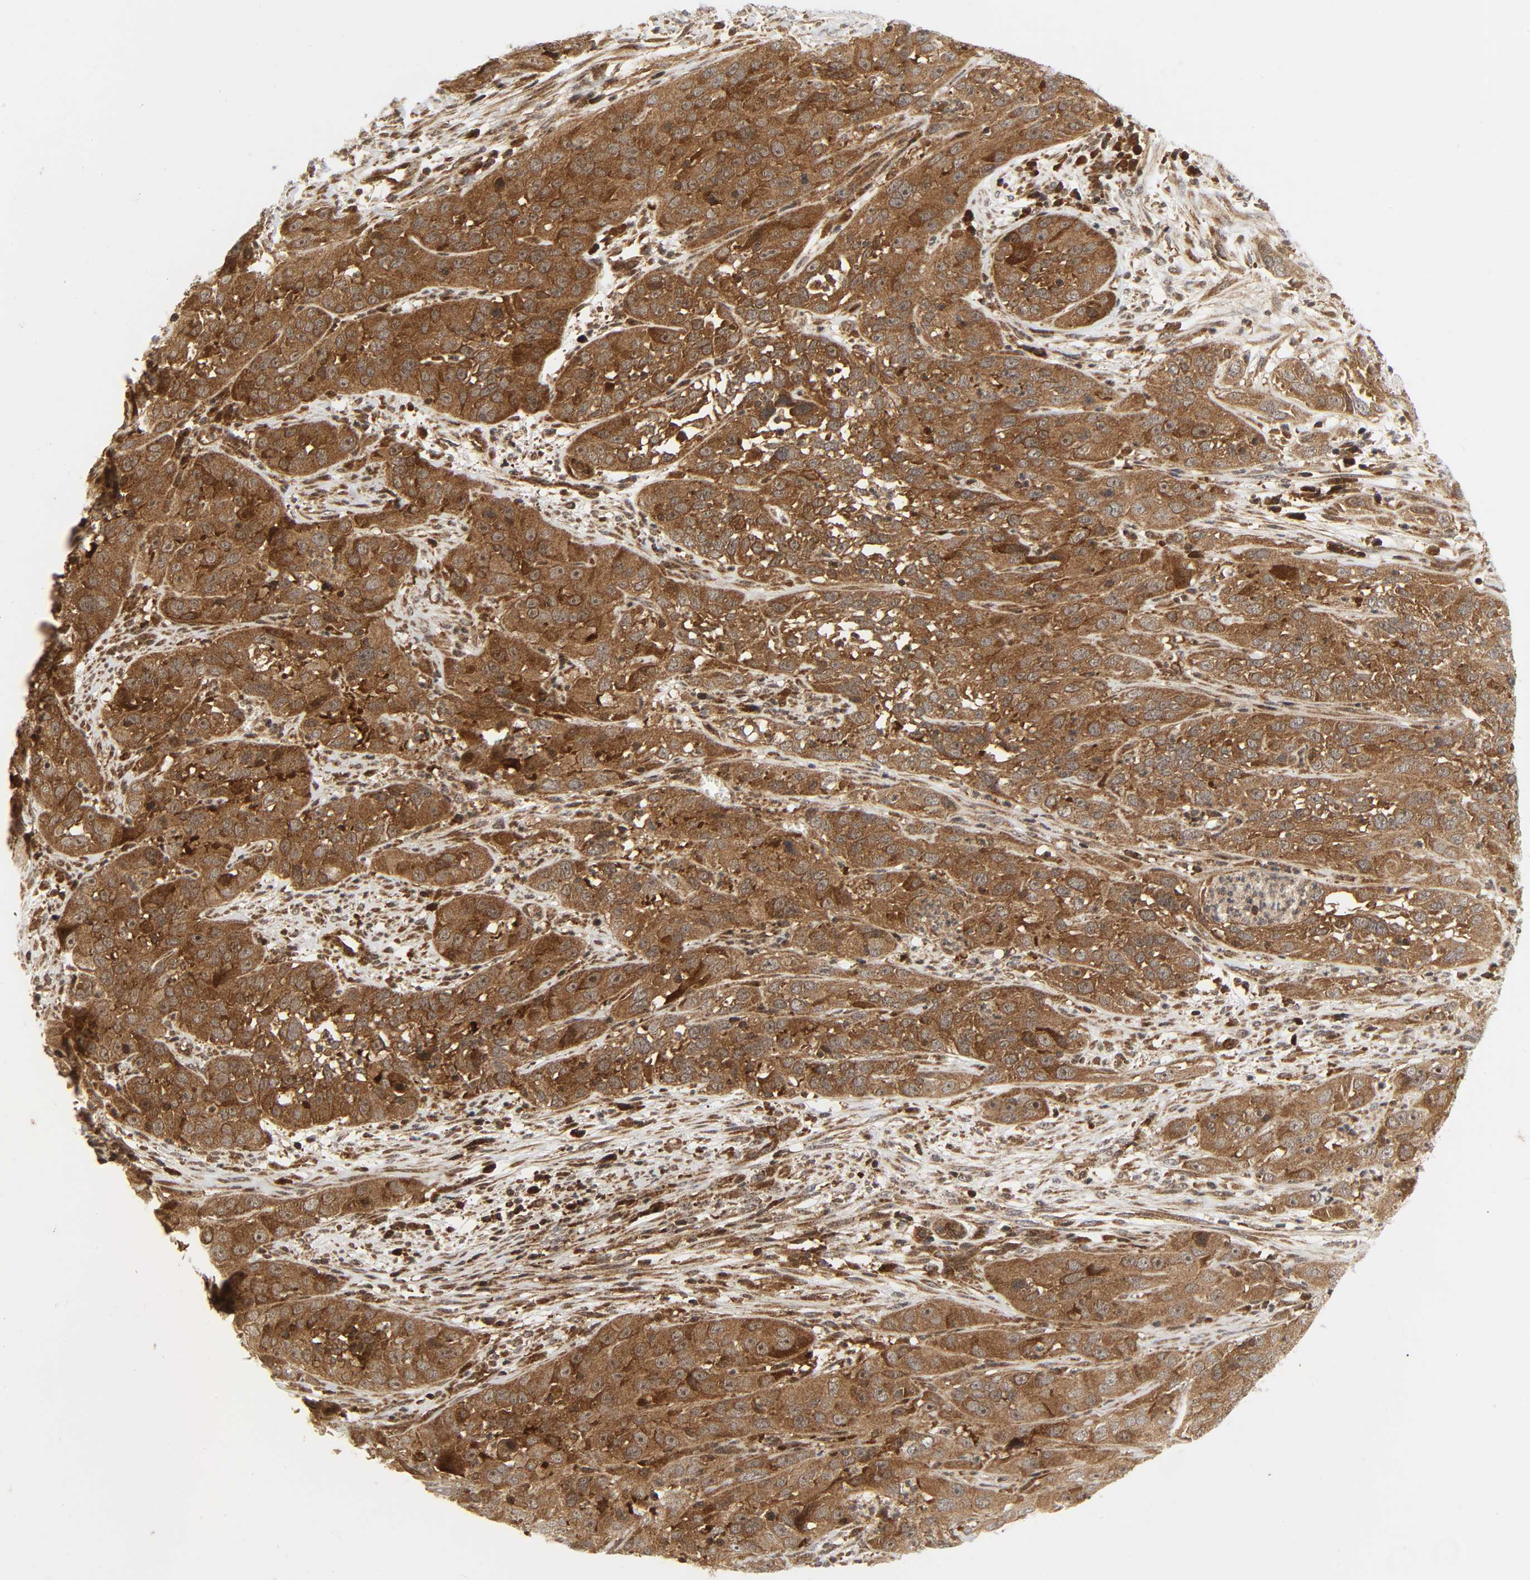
{"staining": {"intensity": "moderate", "quantity": ">75%", "location": "cytoplasmic/membranous"}, "tissue": "cervical cancer", "cell_type": "Tumor cells", "image_type": "cancer", "snomed": [{"axis": "morphology", "description": "Squamous cell carcinoma, NOS"}, {"axis": "topography", "description": "Cervix"}], "caption": "This is a histology image of immunohistochemistry staining of cervical cancer, which shows moderate positivity in the cytoplasmic/membranous of tumor cells.", "gene": "CHUK", "patient": {"sex": "female", "age": 32}}